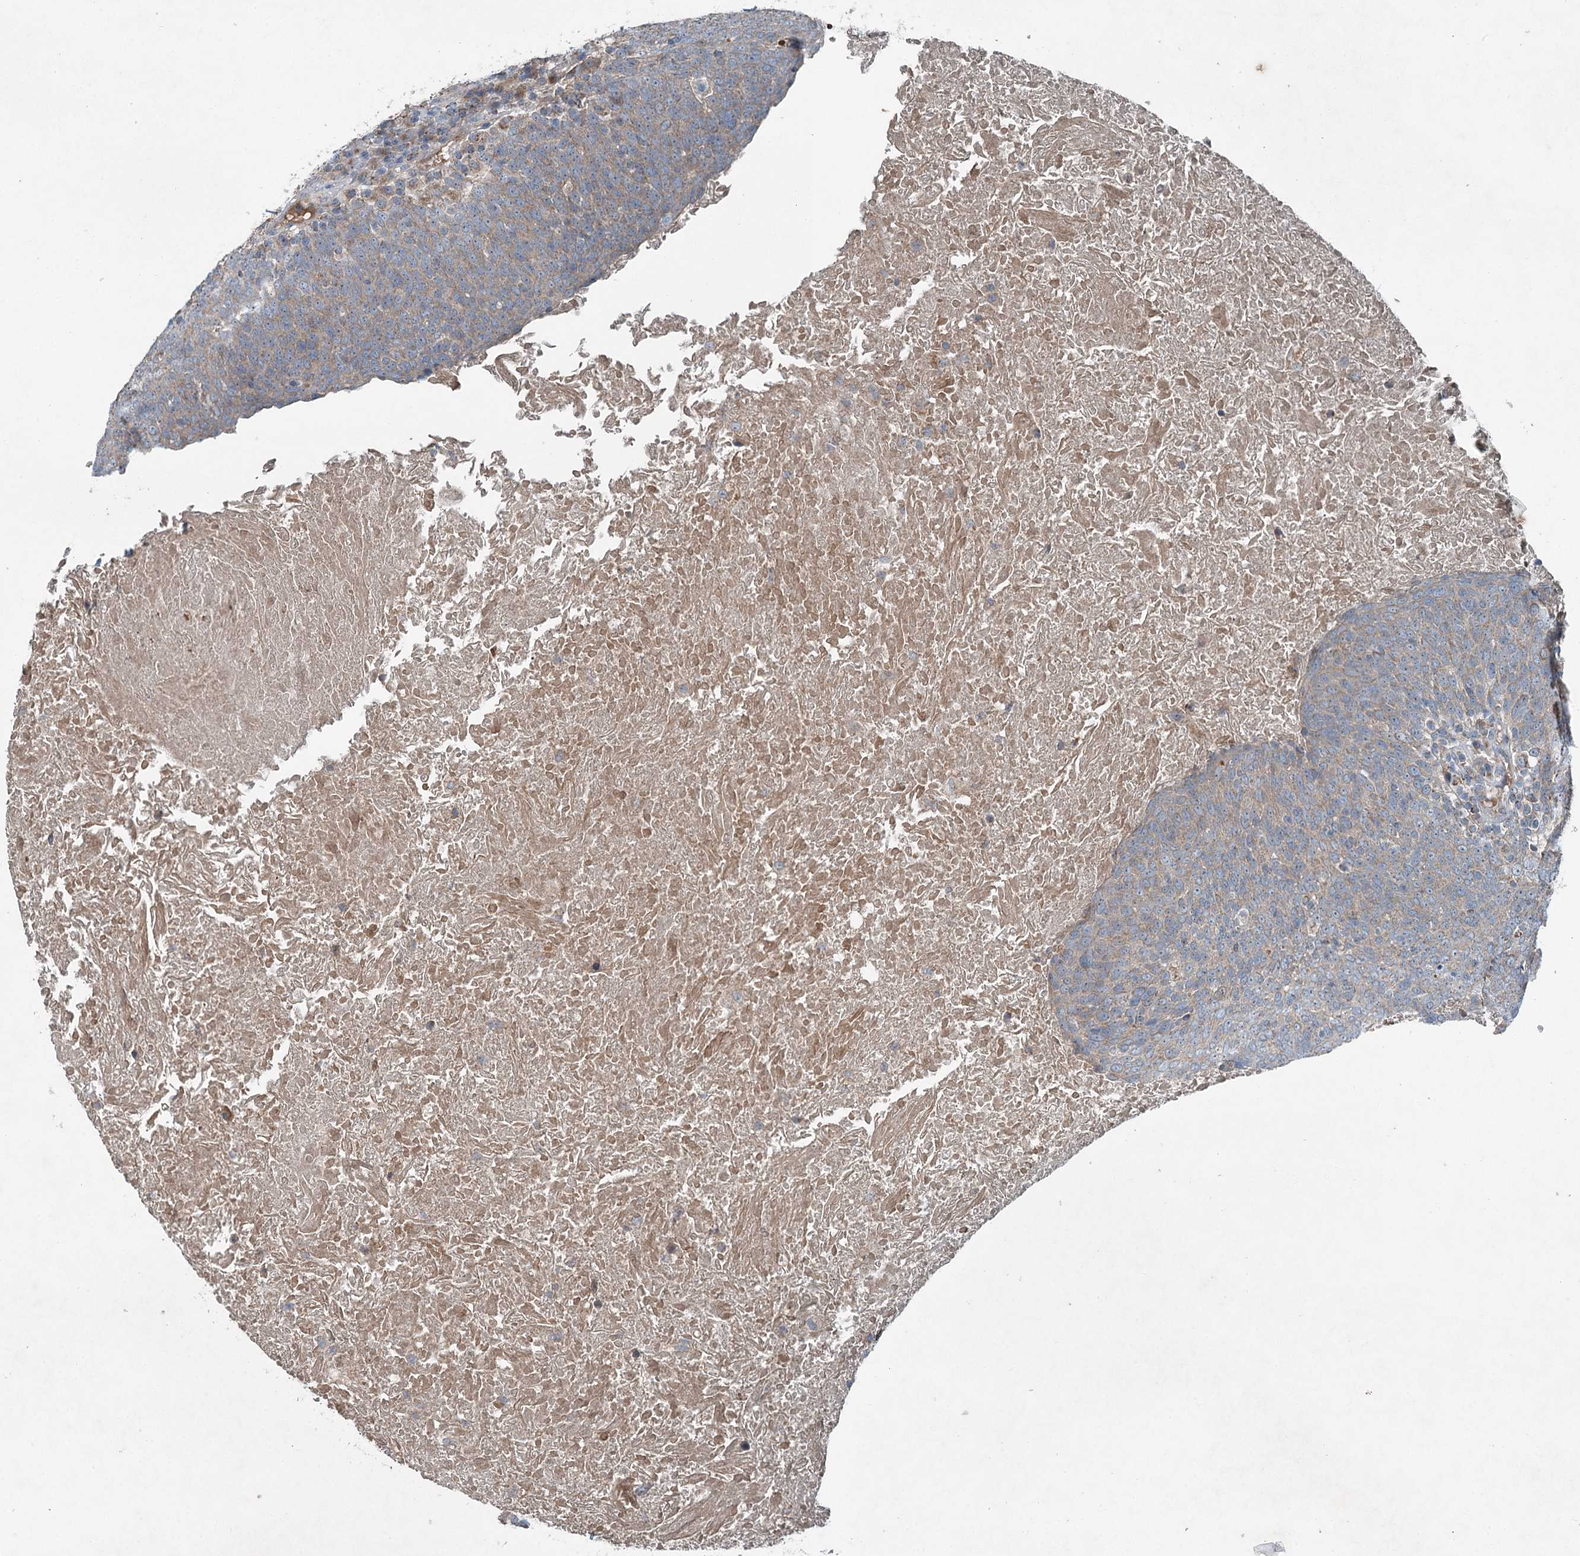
{"staining": {"intensity": "weak", "quantity": "25%-75%", "location": "cytoplasmic/membranous"}, "tissue": "head and neck cancer", "cell_type": "Tumor cells", "image_type": "cancer", "snomed": [{"axis": "morphology", "description": "Squamous cell carcinoma, NOS"}, {"axis": "morphology", "description": "Squamous cell carcinoma, metastatic, NOS"}, {"axis": "topography", "description": "Lymph node"}, {"axis": "topography", "description": "Head-Neck"}], "caption": "This is an image of immunohistochemistry (IHC) staining of head and neck squamous cell carcinoma, which shows weak expression in the cytoplasmic/membranous of tumor cells.", "gene": "CHCHD5", "patient": {"sex": "male", "age": 62}}